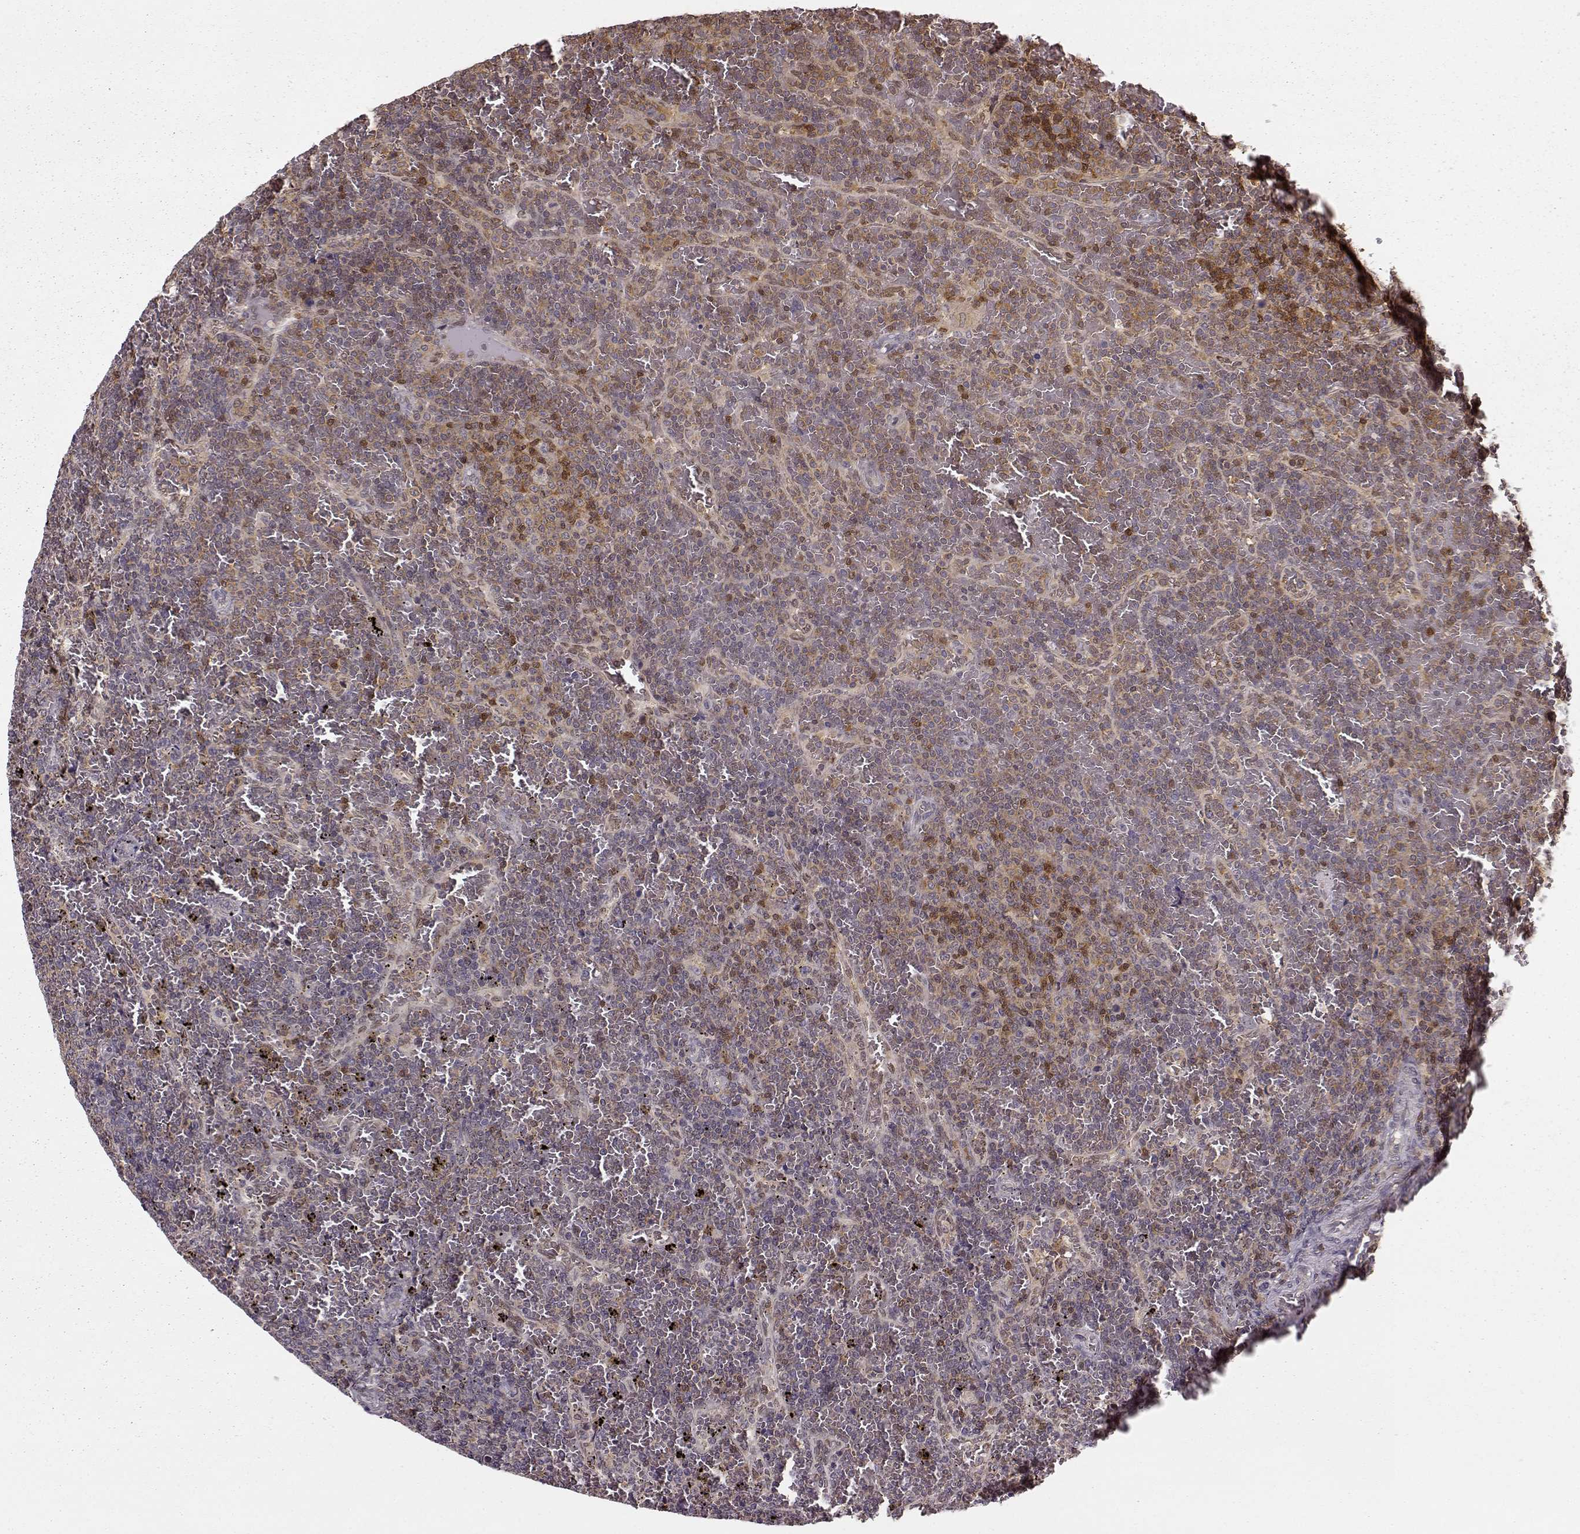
{"staining": {"intensity": "moderate", "quantity": ">75%", "location": "cytoplasmic/membranous"}, "tissue": "lymphoma", "cell_type": "Tumor cells", "image_type": "cancer", "snomed": [{"axis": "morphology", "description": "Malignant lymphoma, non-Hodgkin's type, Low grade"}, {"axis": "topography", "description": "Spleen"}], "caption": "Moderate cytoplasmic/membranous positivity for a protein is appreciated in approximately >75% of tumor cells of lymphoma using IHC.", "gene": "MFSD1", "patient": {"sex": "female", "age": 77}}